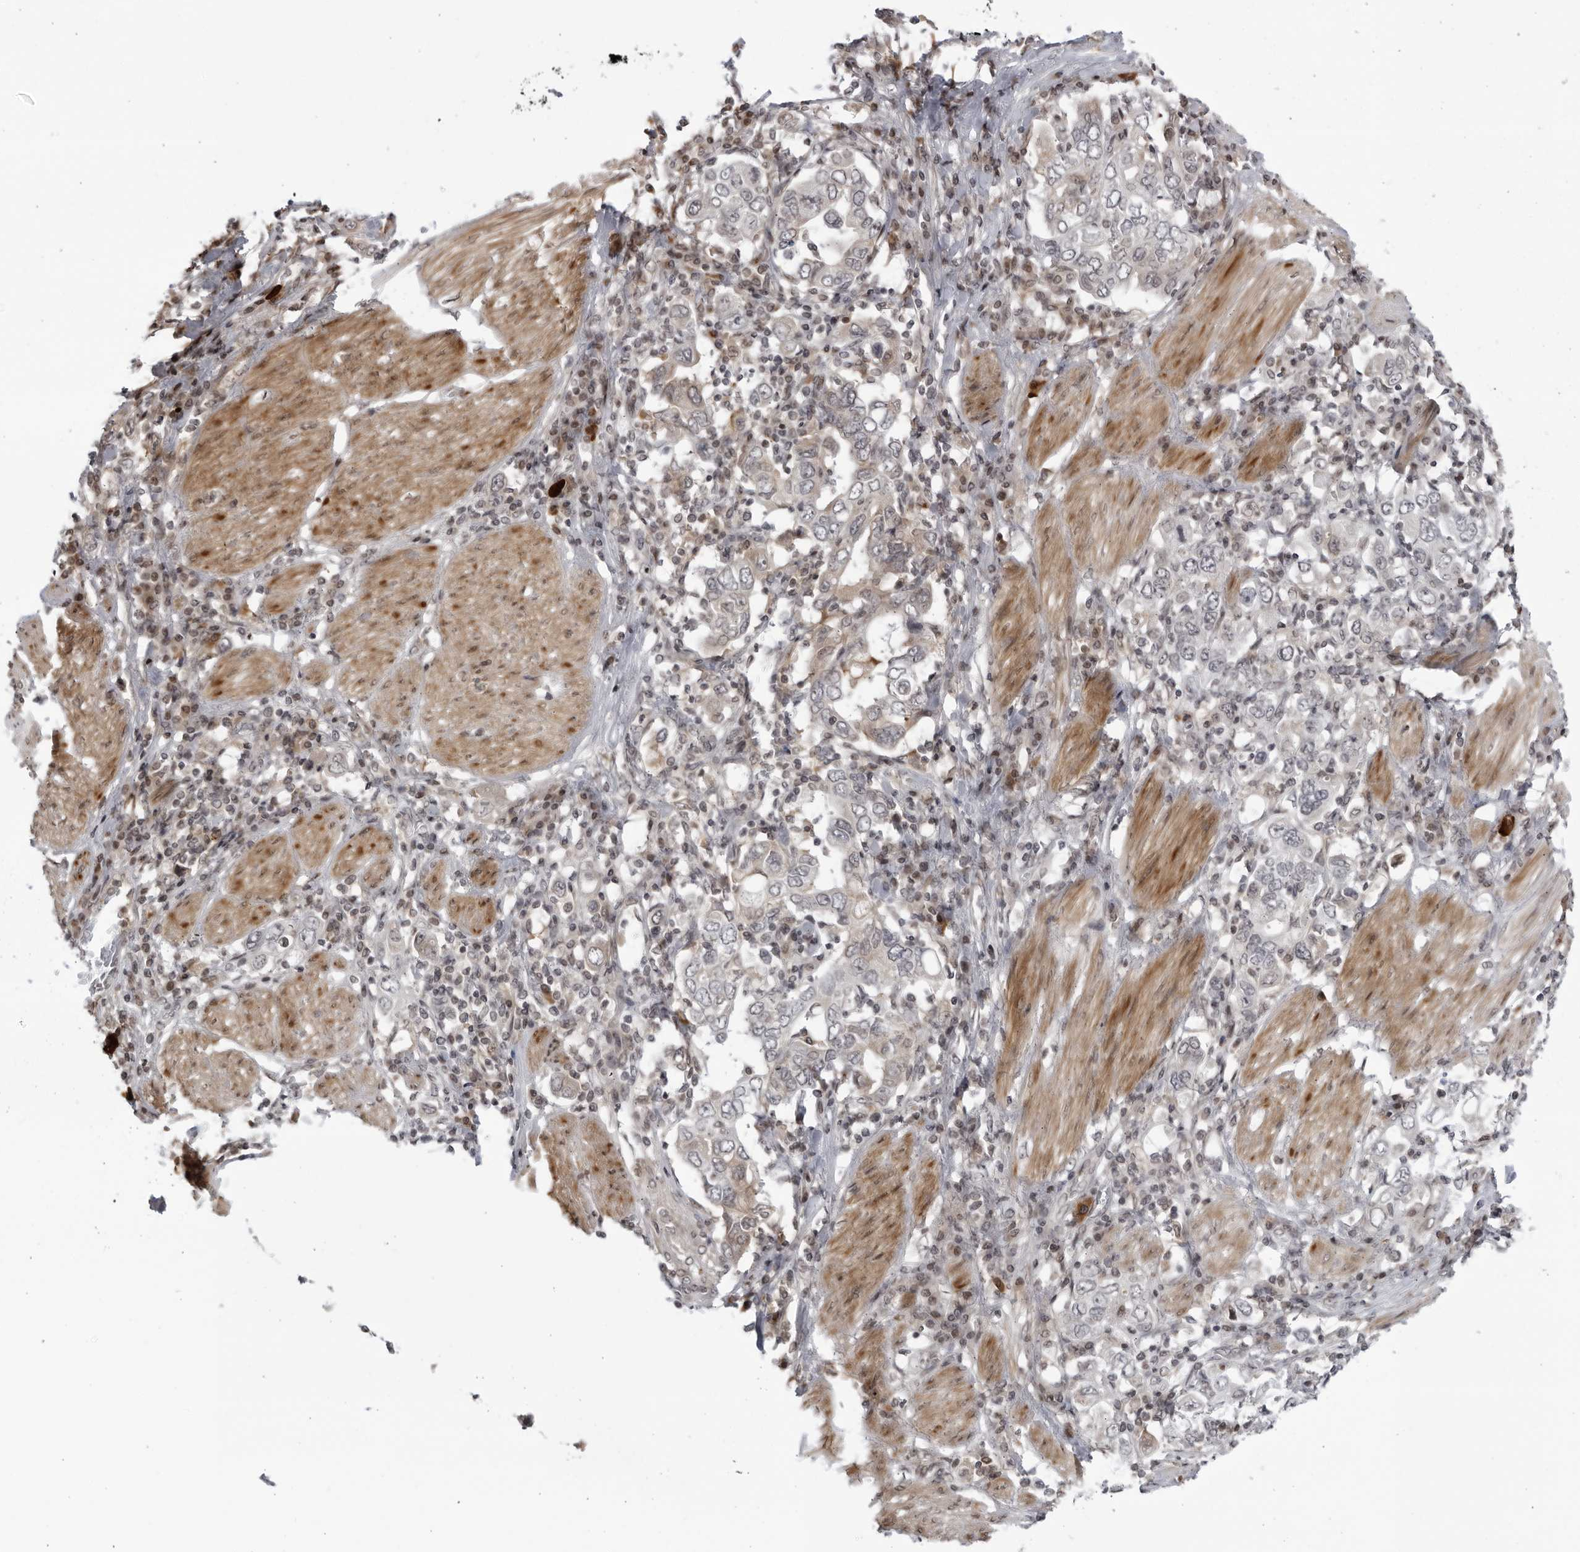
{"staining": {"intensity": "weak", "quantity": "<25%", "location": "cytoplasmic/membranous"}, "tissue": "stomach cancer", "cell_type": "Tumor cells", "image_type": "cancer", "snomed": [{"axis": "morphology", "description": "Adenocarcinoma, NOS"}, {"axis": "topography", "description": "Stomach, upper"}], "caption": "Stomach cancer (adenocarcinoma) was stained to show a protein in brown. There is no significant positivity in tumor cells.", "gene": "DTL", "patient": {"sex": "male", "age": 62}}